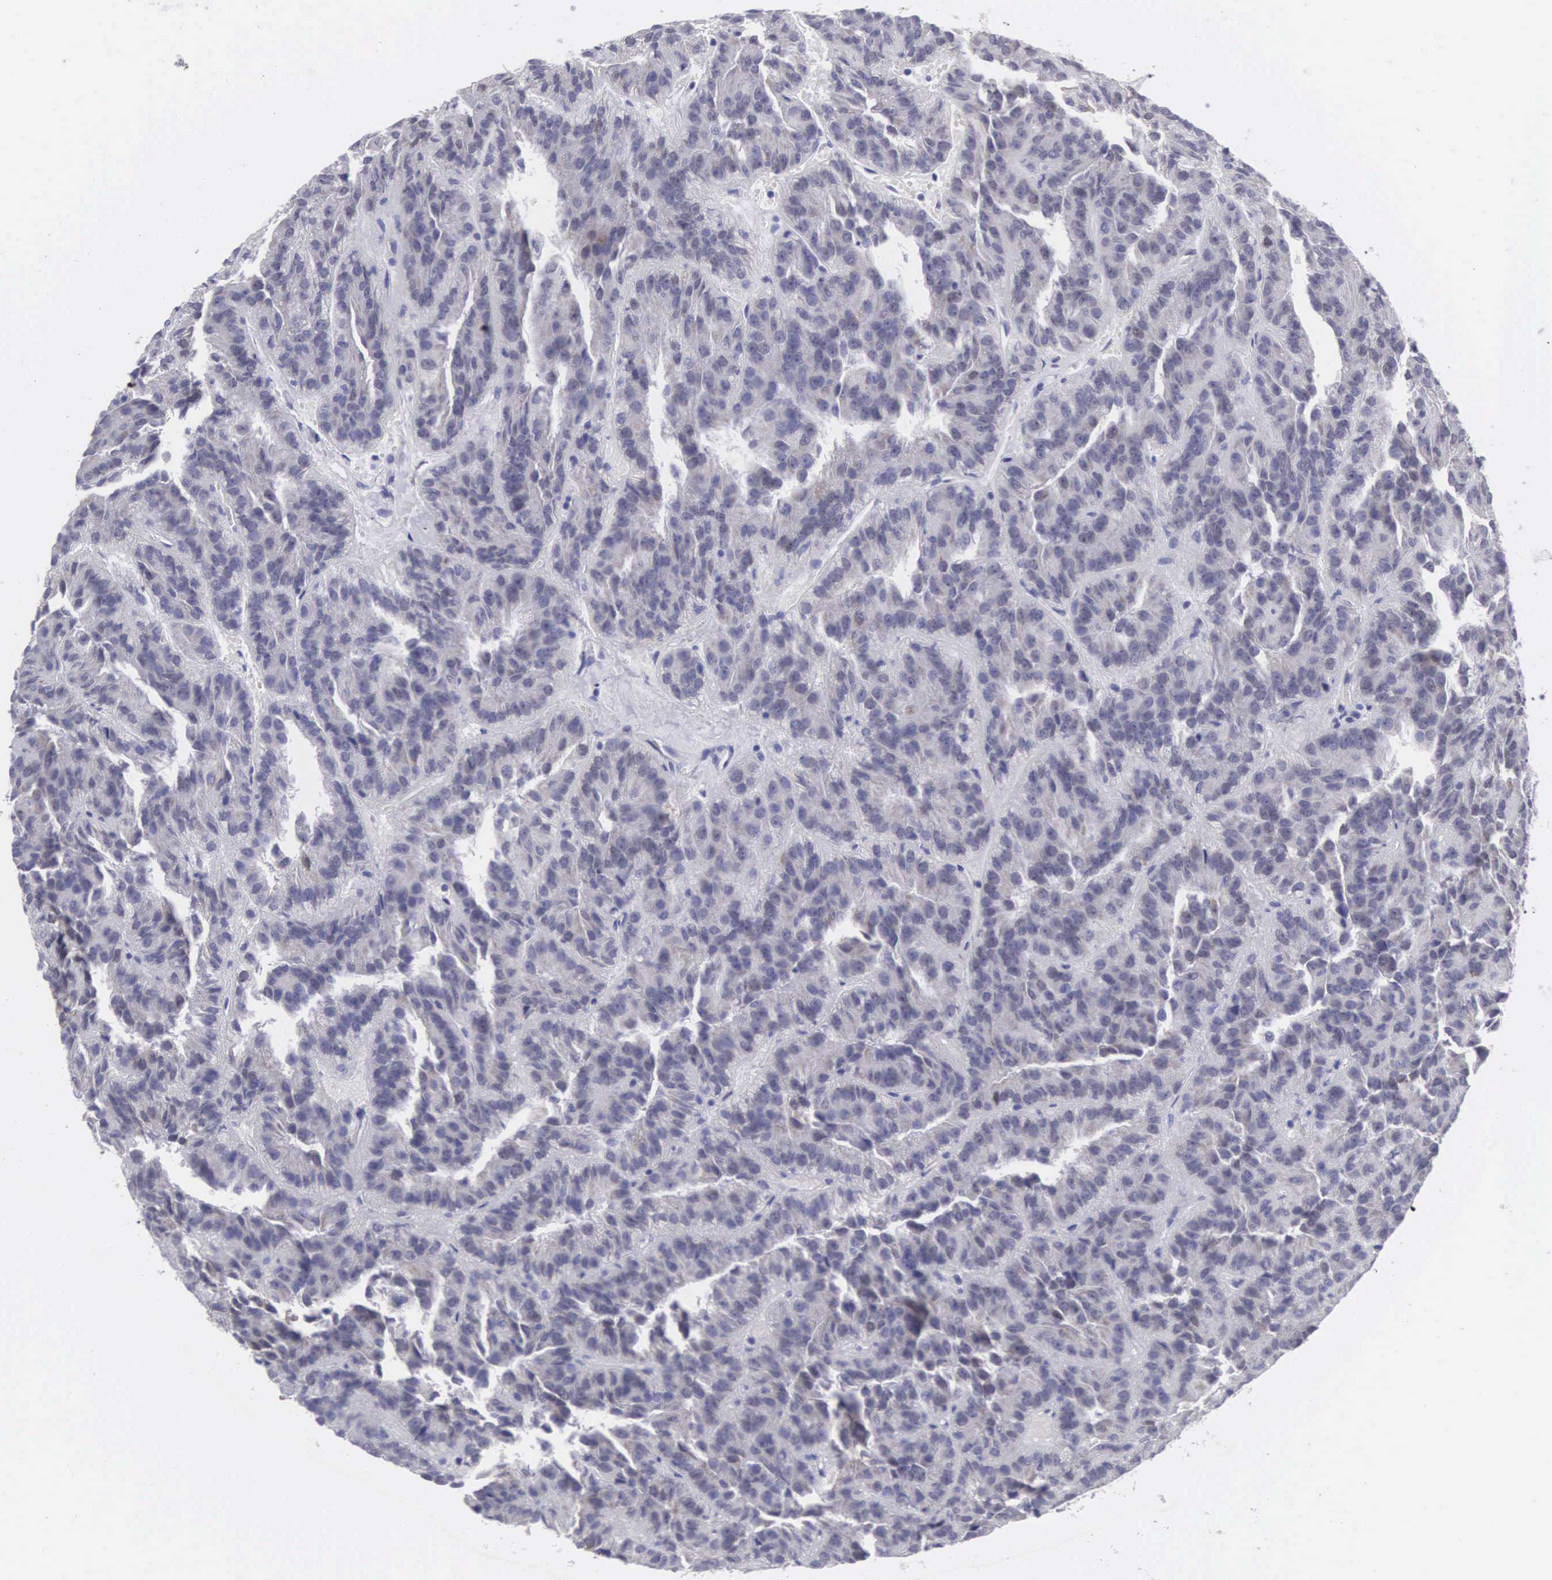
{"staining": {"intensity": "negative", "quantity": "none", "location": "none"}, "tissue": "renal cancer", "cell_type": "Tumor cells", "image_type": "cancer", "snomed": [{"axis": "morphology", "description": "Adenocarcinoma, NOS"}, {"axis": "topography", "description": "Kidney"}], "caption": "High power microscopy image of an immunohistochemistry image of adenocarcinoma (renal), revealing no significant positivity in tumor cells. Brightfield microscopy of immunohistochemistry (IHC) stained with DAB (brown) and hematoxylin (blue), captured at high magnification.", "gene": "SOX11", "patient": {"sex": "male", "age": 46}}